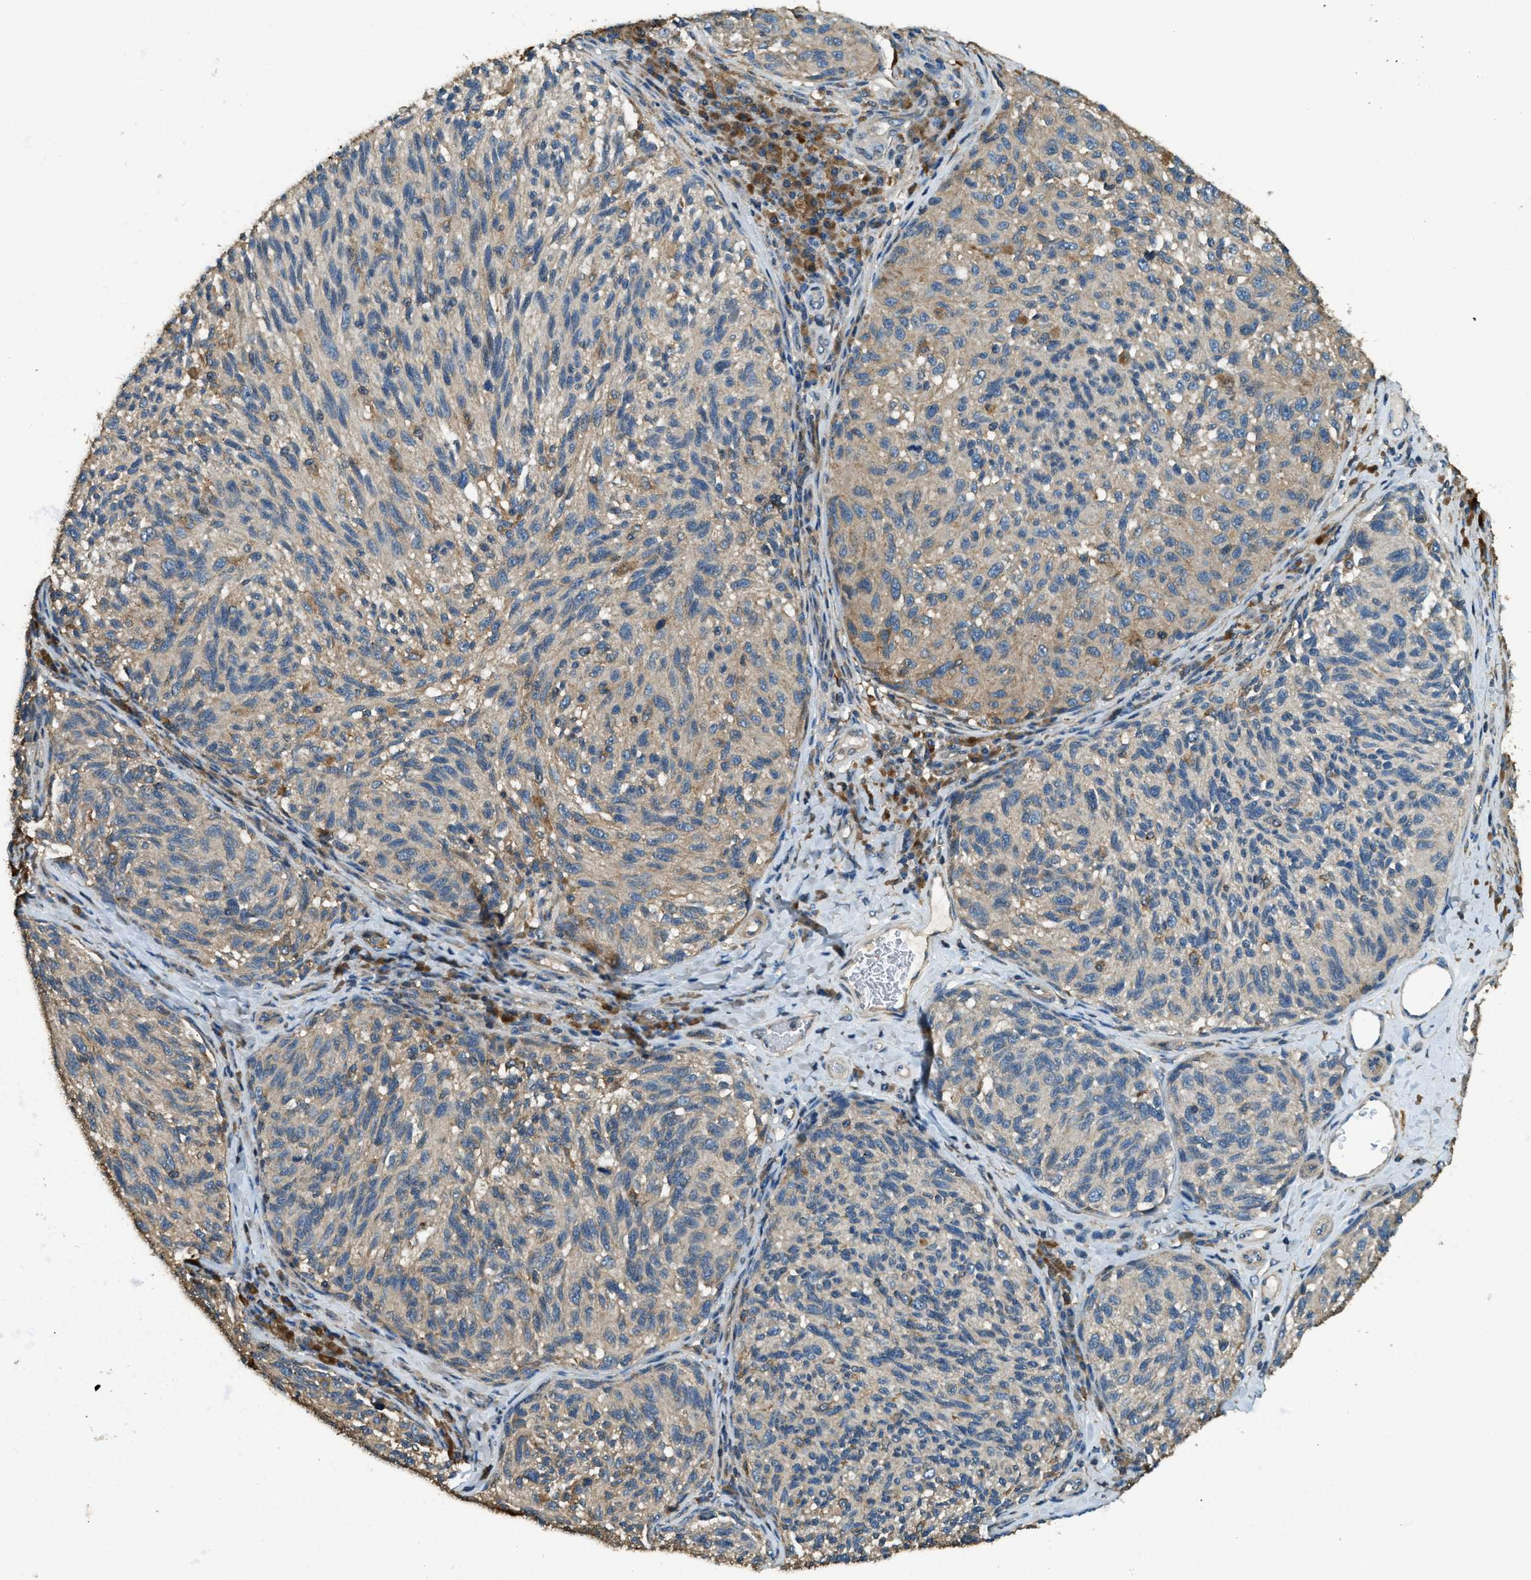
{"staining": {"intensity": "weak", "quantity": ">75%", "location": "cytoplasmic/membranous"}, "tissue": "melanoma", "cell_type": "Tumor cells", "image_type": "cancer", "snomed": [{"axis": "morphology", "description": "Malignant melanoma, NOS"}, {"axis": "topography", "description": "Skin"}], "caption": "This is an image of immunohistochemistry staining of melanoma, which shows weak staining in the cytoplasmic/membranous of tumor cells.", "gene": "ERGIC1", "patient": {"sex": "female", "age": 73}}